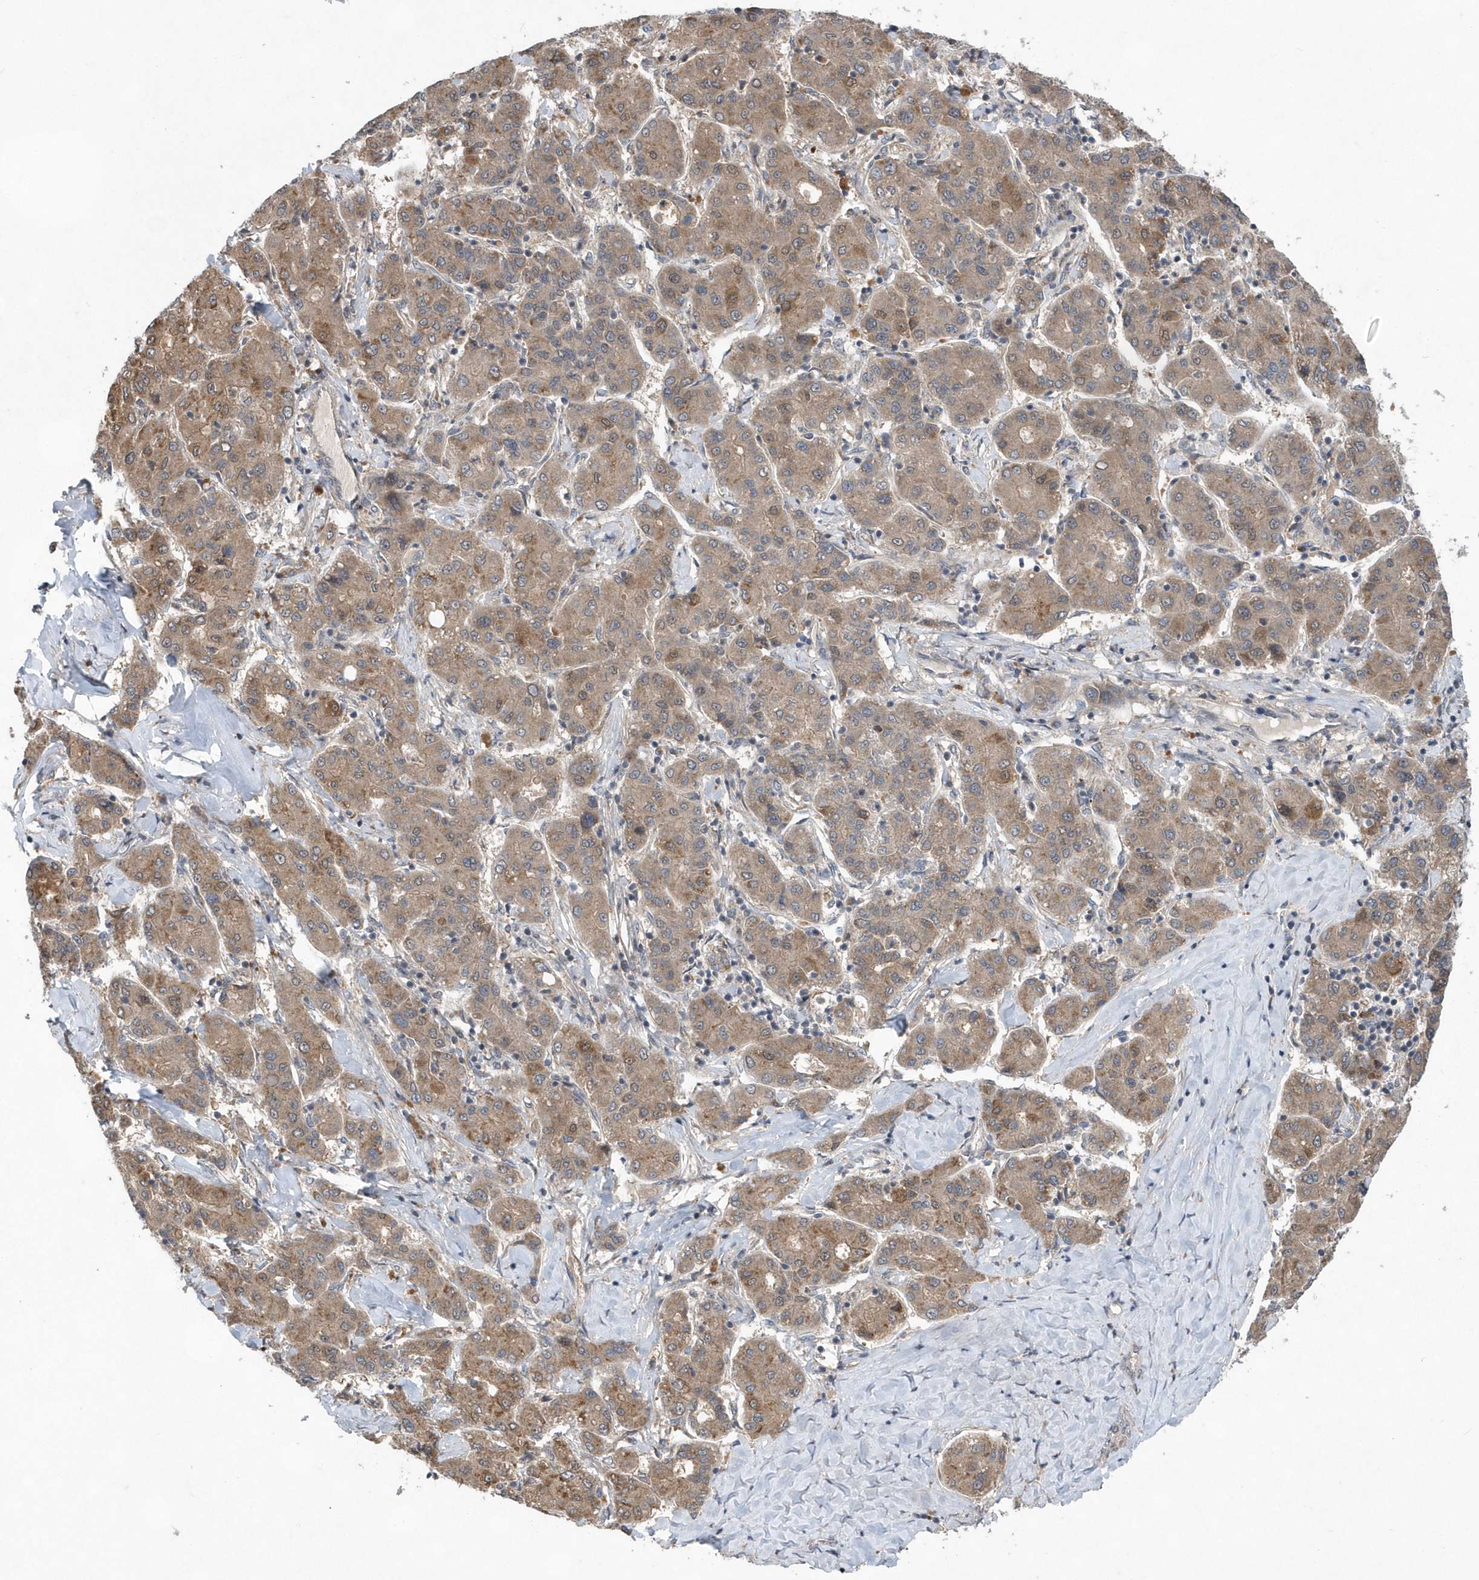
{"staining": {"intensity": "moderate", "quantity": ">75%", "location": "cytoplasmic/membranous"}, "tissue": "liver cancer", "cell_type": "Tumor cells", "image_type": "cancer", "snomed": [{"axis": "morphology", "description": "Carcinoma, Hepatocellular, NOS"}, {"axis": "topography", "description": "Liver"}], "caption": "Immunohistochemistry (IHC) photomicrograph of liver hepatocellular carcinoma stained for a protein (brown), which demonstrates medium levels of moderate cytoplasmic/membranous expression in approximately >75% of tumor cells.", "gene": "HMGCS1", "patient": {"sex": "male", "age": 65}}